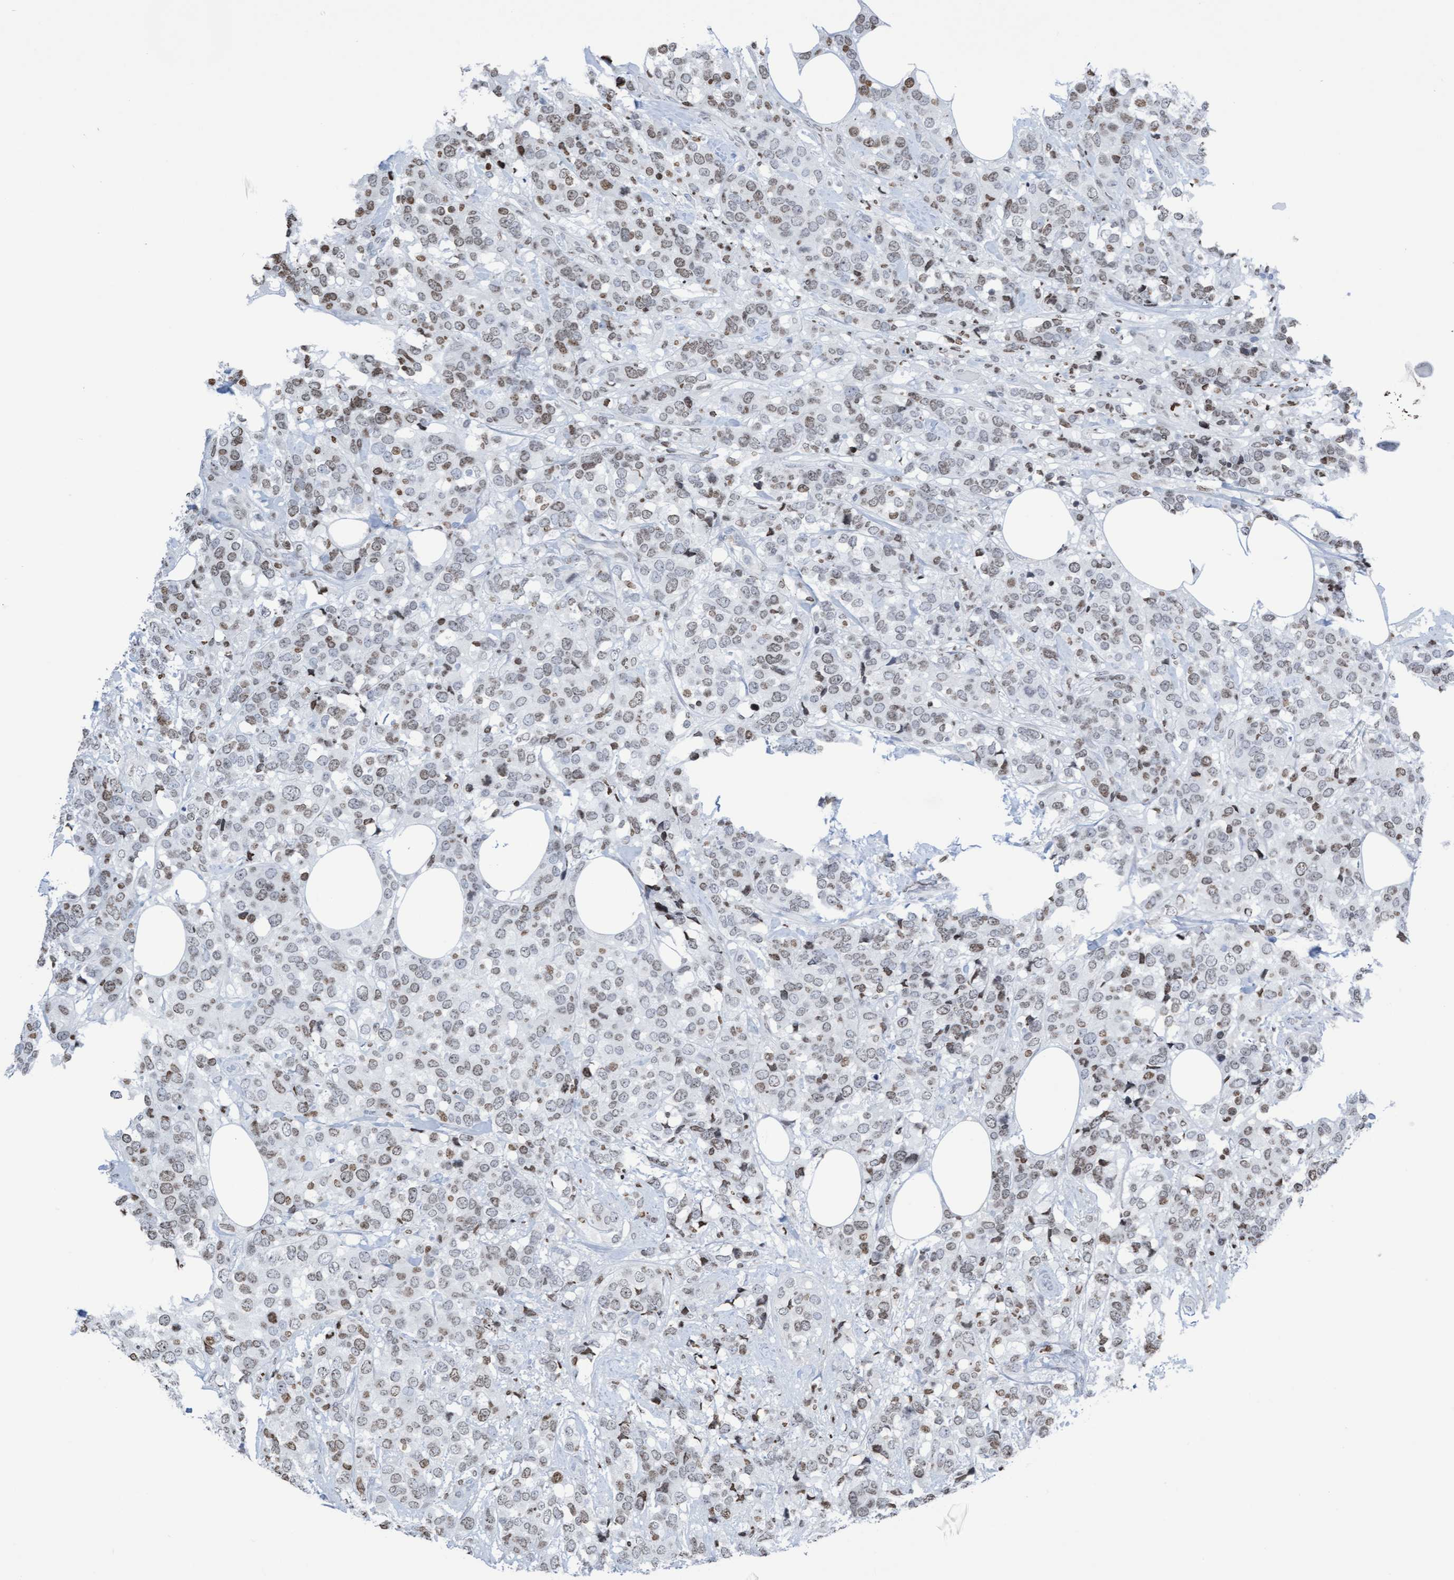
{"staining": {"intensity": "weak", "quantity": "25%-75%", "location": "nuclear"}, "tissue": "breast cancer", "cell_type": "Tumor cells", "image_type": "cancer", "snomed": [{"axis": "morphology", "description": "Lobular carcinoma"}, {"axis": "topography", "description": "Breast"}], "caption": "Human breast cancer stained with a protein marker shows weak staining in tumor cells.", "gene": "CBX2", "patient": {"sex": "female", "age": 59}}